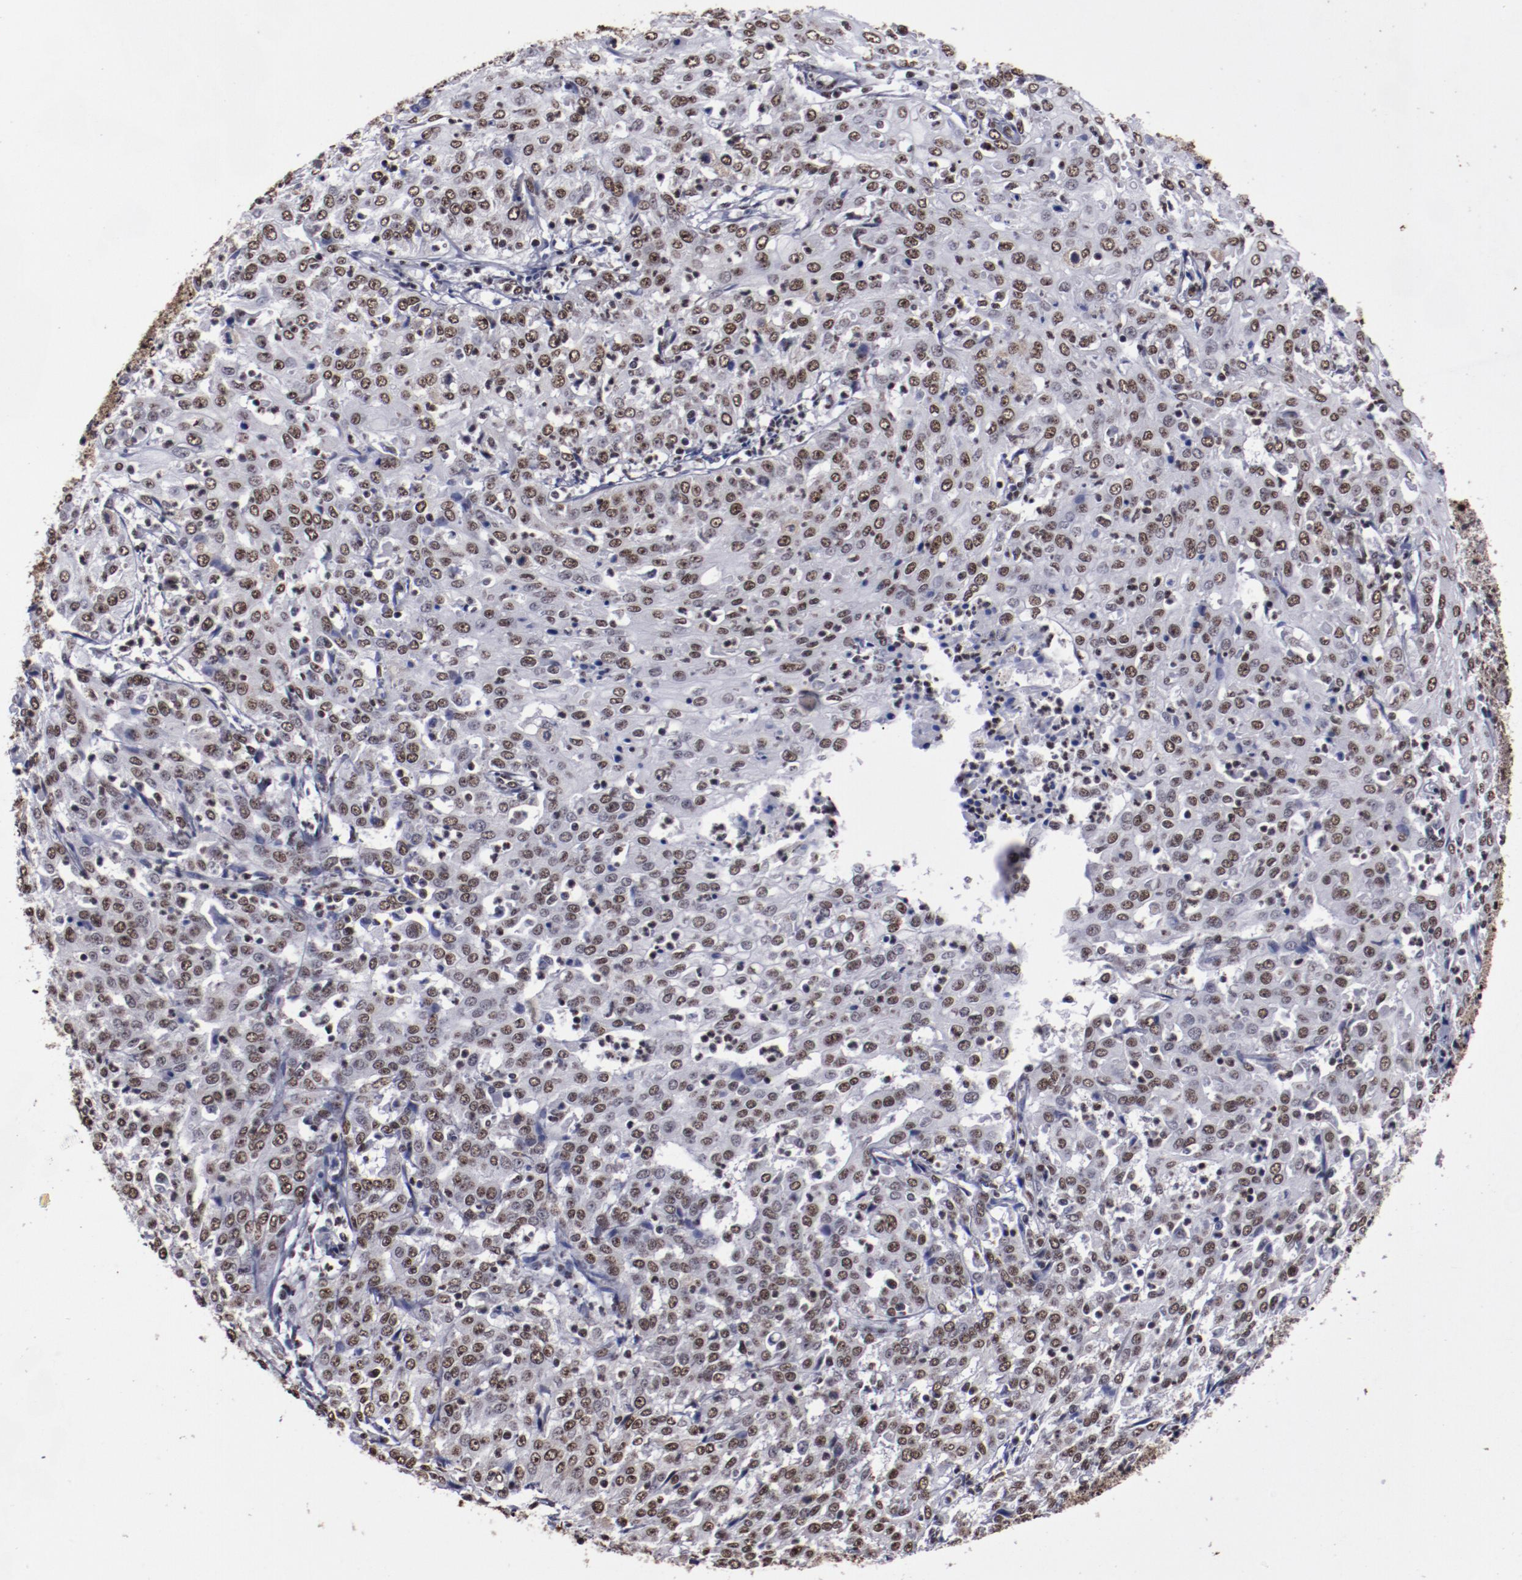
{"staining": {"intensity": "moderate", "quantity": ">75%", "location": "nuclear"}, "tissue": "cervical cancer", "cell_type": "Tumor cells", "image_type": "cancer", "snomed": [{"axis": "morphology", "description": "Squamous cell carcinoma, NOS"}, {"axis": "topography", "description": "Cervix"}], "caption": "Approximately >75% of tumor cells in cervical cancer show moderate nuclear protein positivity as visualized by brown immunohistochemical staining.", "gene": "HNRNPA2B1", "patient": {"sex": "female", "age": 39}}